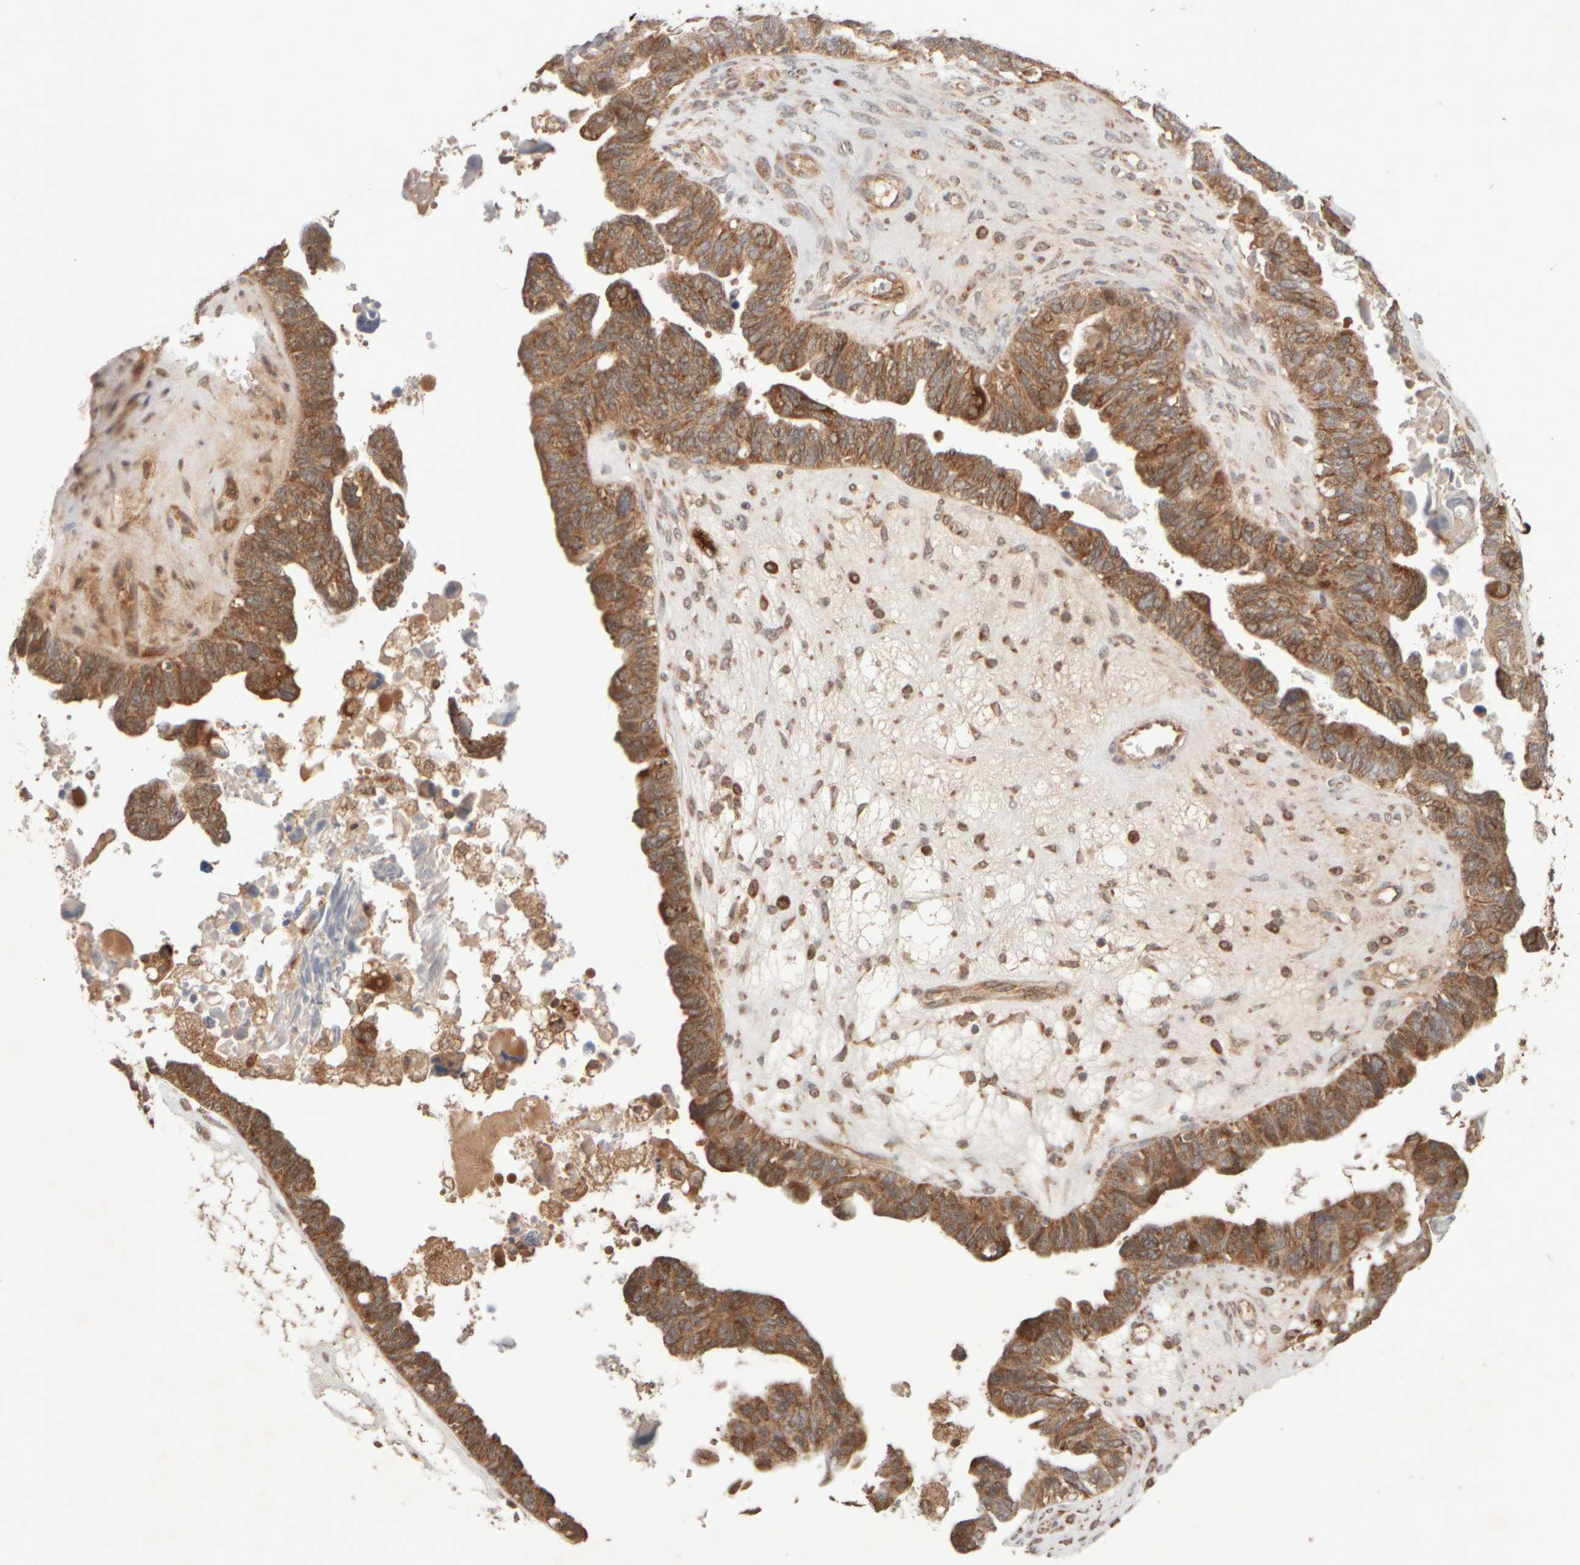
{"staining": {"intensity": "moderate", "quantity": ">75%", "location": "cytoplasmic/membranous"}, "tissue": "ovarian cancer", "cell_type": "Tumor cells", "image_type": "cancer", "snomed": [{"axis": "morphology", "description": "Cystadenocarcinoma, serous, NOS"}, {"axis": "topography", "description": "Ovary"}], "caption": "This image displays ovarian serous cystadenocarcinoma stained with immunohistochemistry (IHC) to label a protein in brown. The cytoplasmic/membranous of tumor cells show moderate positivity for the protein. Nuclei are counter-stained blue.", "gene": "EIF2B3", "patient": {"sex": "female", "age": 79}}